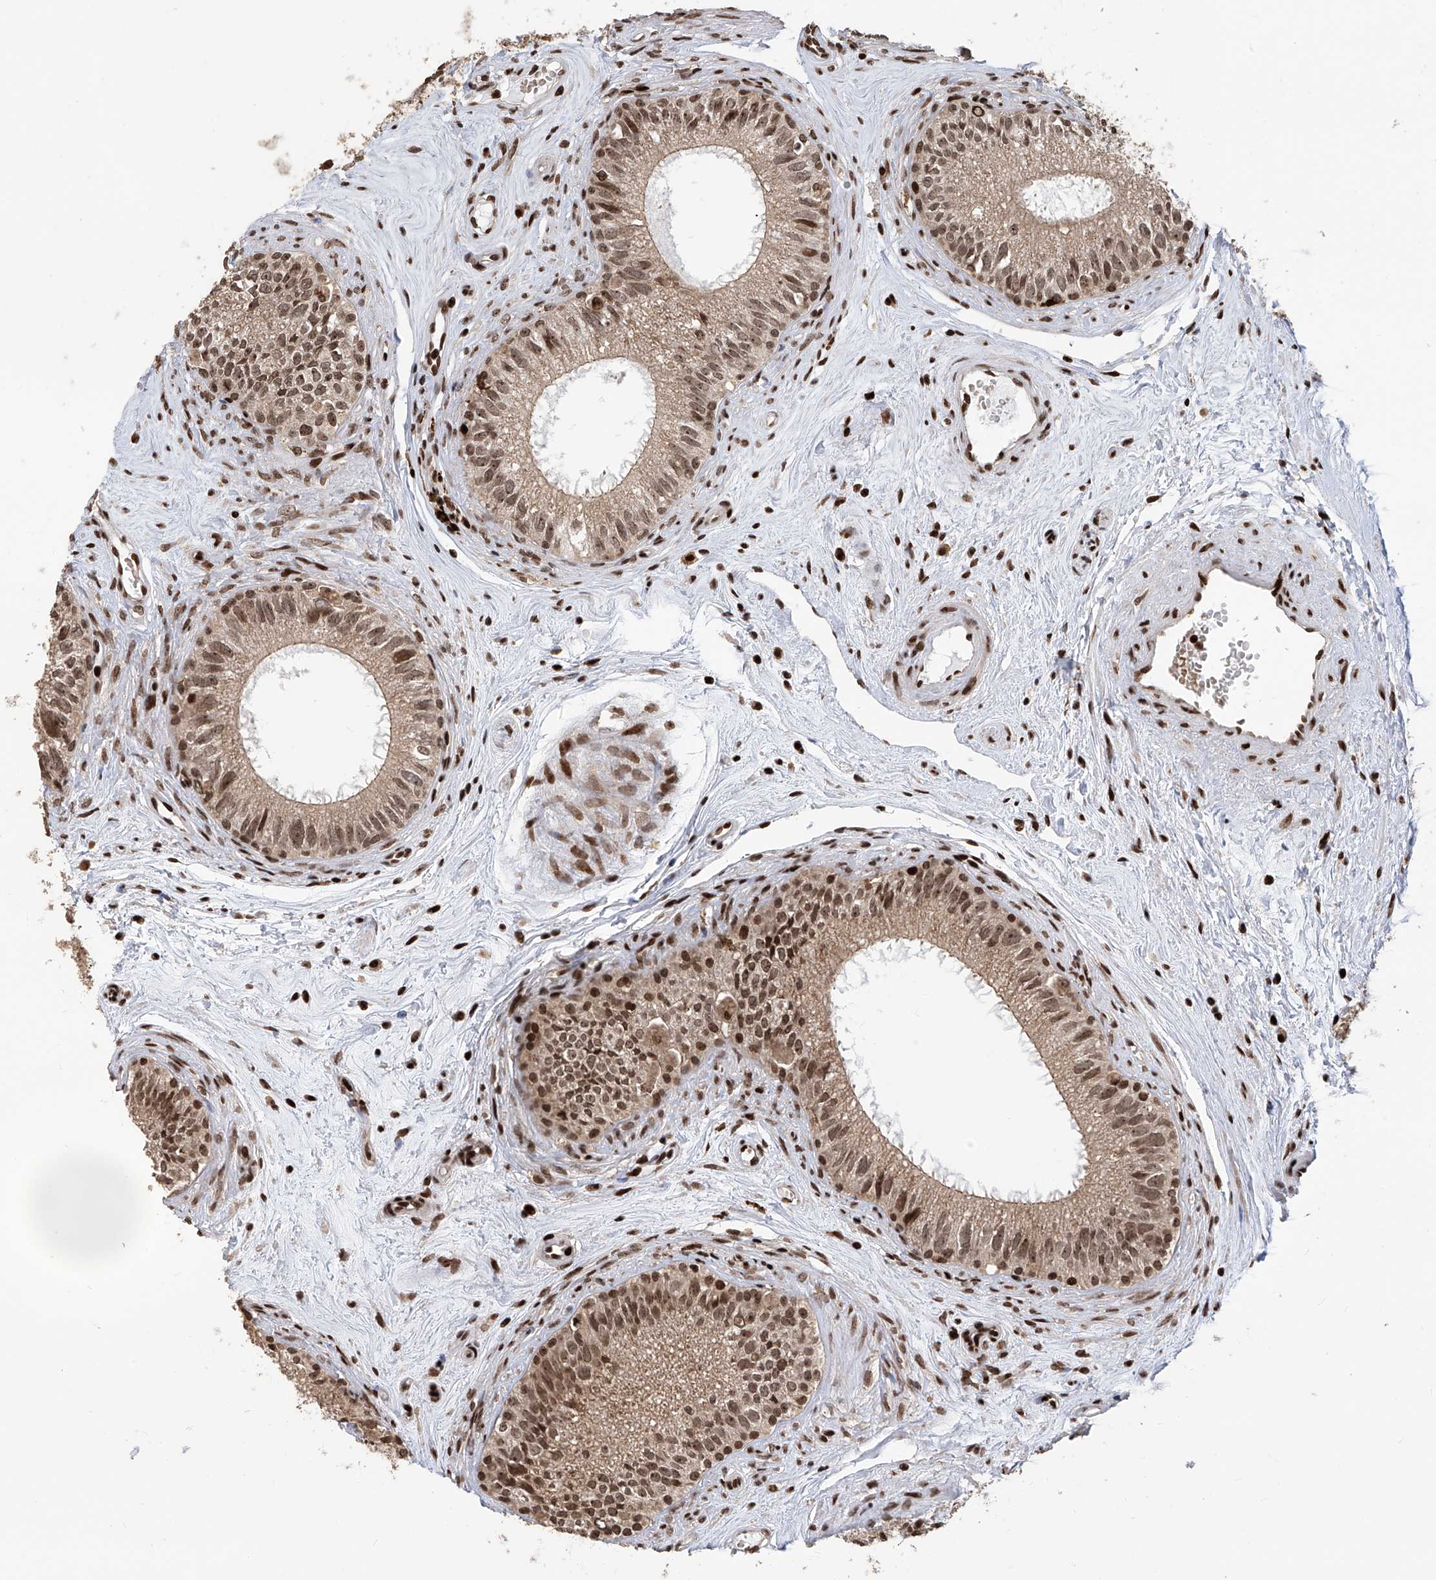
{"staining": {"intensity": "strong", "quantity": ">75%", "location": "cytoplasmic/membranous,nuclear"}, "tissue": "epididymis", "cell_type": "Glandular cells", "image_type": "normal", "snomed": [{"axis": "morphology", "description": "Normal tissue, NOS"}, {"axis": "topography", "description": "Epididymis"}], "caption": "IHC (DAB (3,3'-diaminobenzidine)) staining of unremarkable epididymis shows strong cytoplasmic/membranous,nuclear protein expression in about >75% of glandular cells. The protein is shown in brown color, while the nuclei are stained blue.", "gene": "PAK1IP1", "patient": {"sex": "male", "age": 71}}